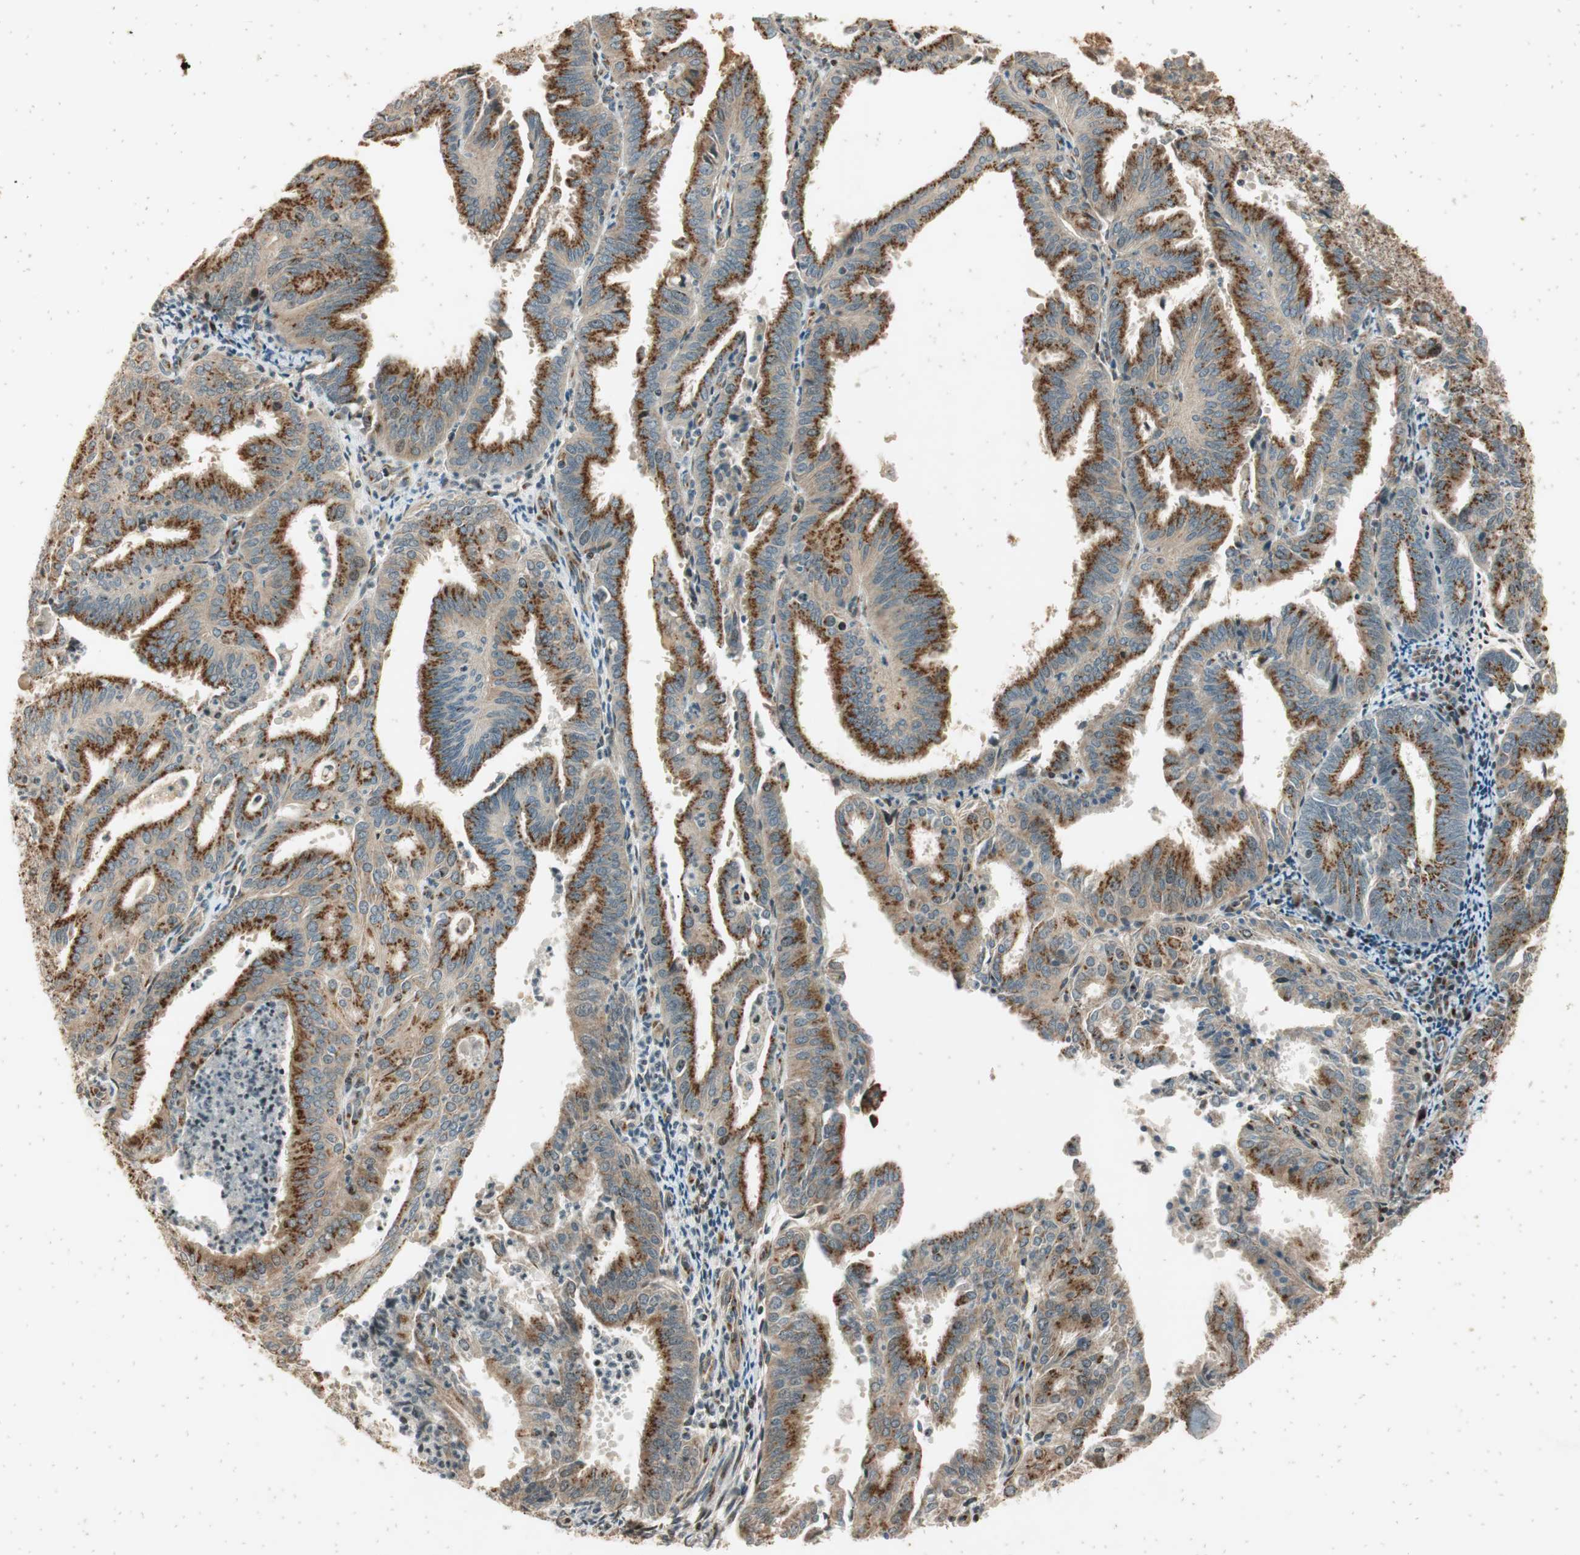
{"staining": {"intensity": "moderate", "quantity": ">75%", "location": "cytoplasmic/membranous"}, "tissue": "endometrial cancer", "cell_type": "Tumor cells", "image_type": "cancer", "snomed": [{"axis": "morphology", "description": "Adenocarcinoma, NOS"}, {"axis": "topography", "description": "Uterus"}], "caption": "Endometrial cancer (adenocarcinoma) stained with a brown dye shows moderate cytoplasmic/membranous positive staining in about >75% of tumor cells.", "gene": "NEO1", "patient": {"sex": "female", "age": 60}}